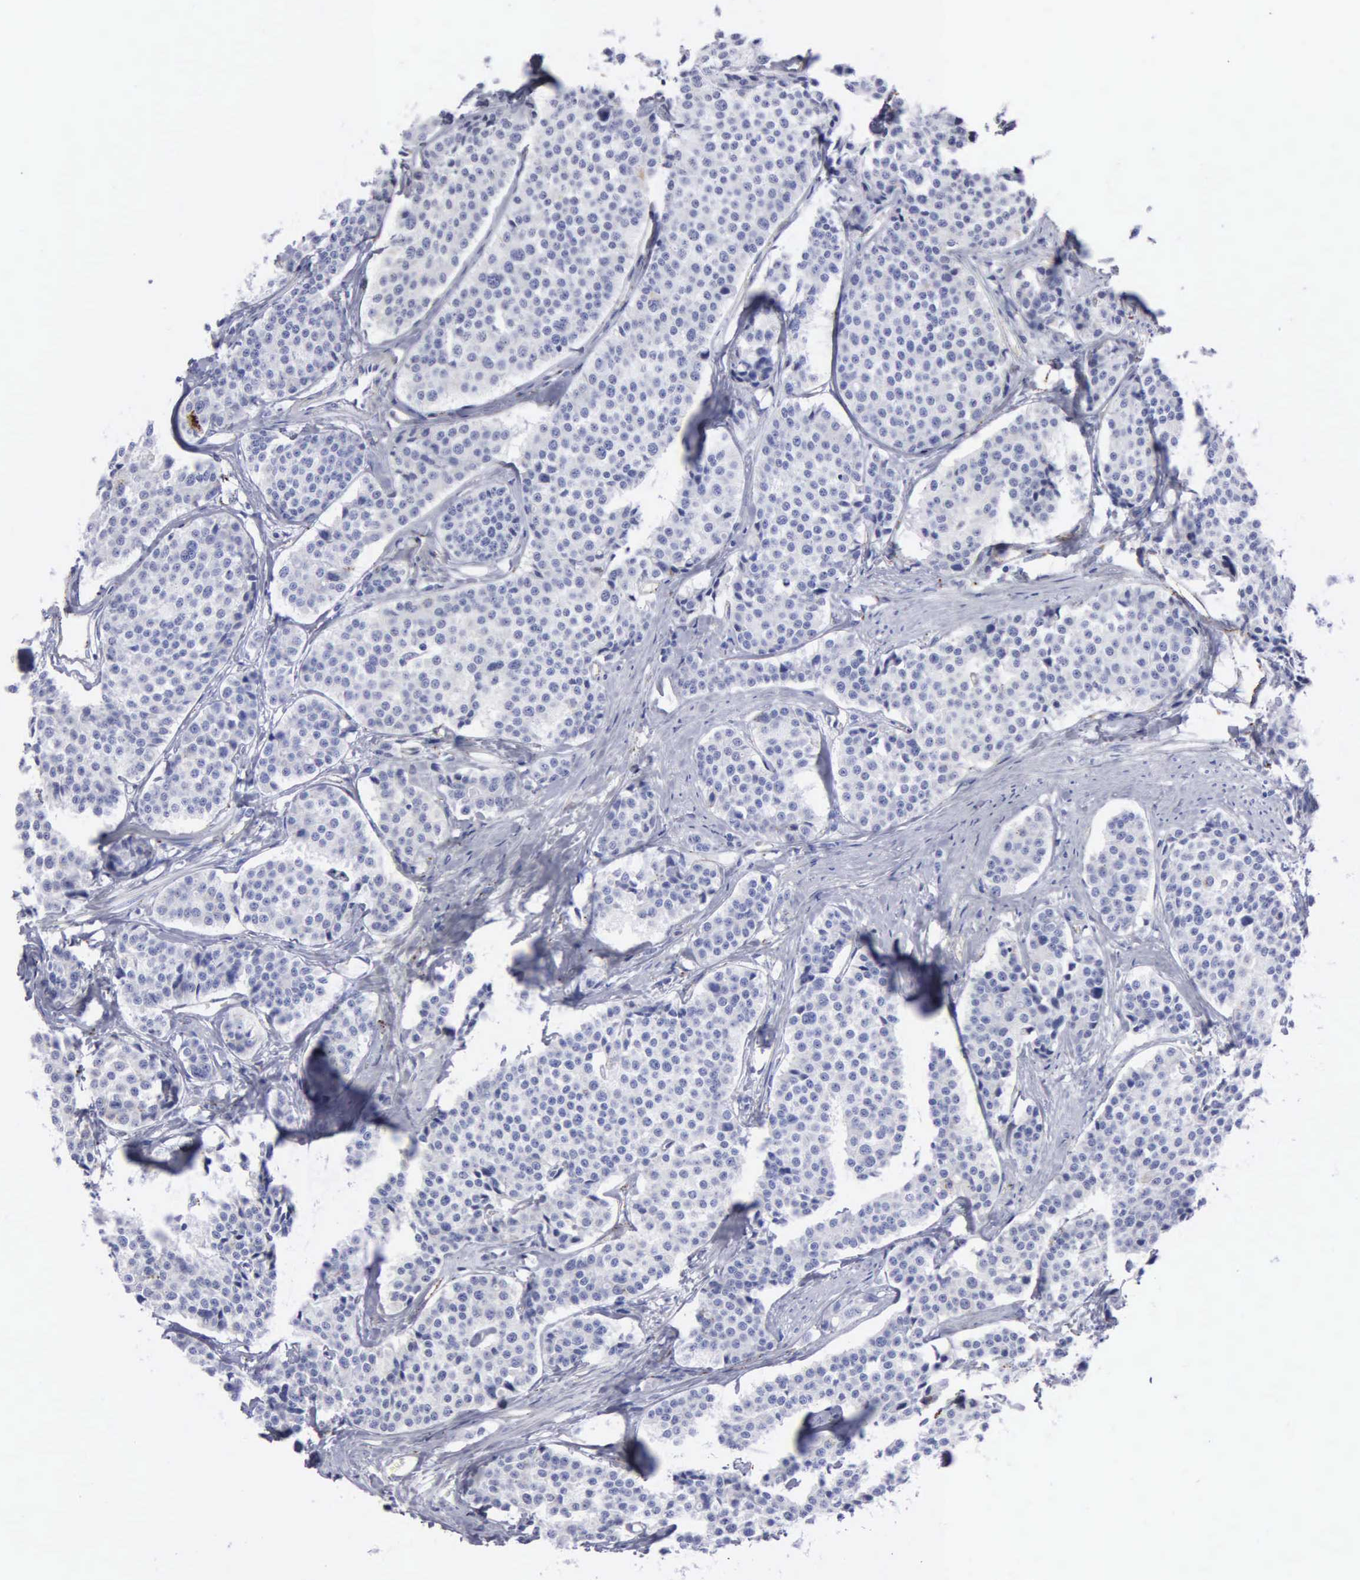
{"staining": {"intensity": "negative", "quantity": "none", "location": "none"}, "tissue": "carcinoid", "cell_type": "Tumor cells", "image_type": "cancer", "snomed": [{"axis": "morphology", "description": "Carcinoid, malignant, NOS"}, {"axis": "topography", "description": "Small intestine"}], "caption": "There is no significant expression in tumor cells of carcinoid.", "gene": "CTSL", "patient": {"sex": "male", "age": 60}}